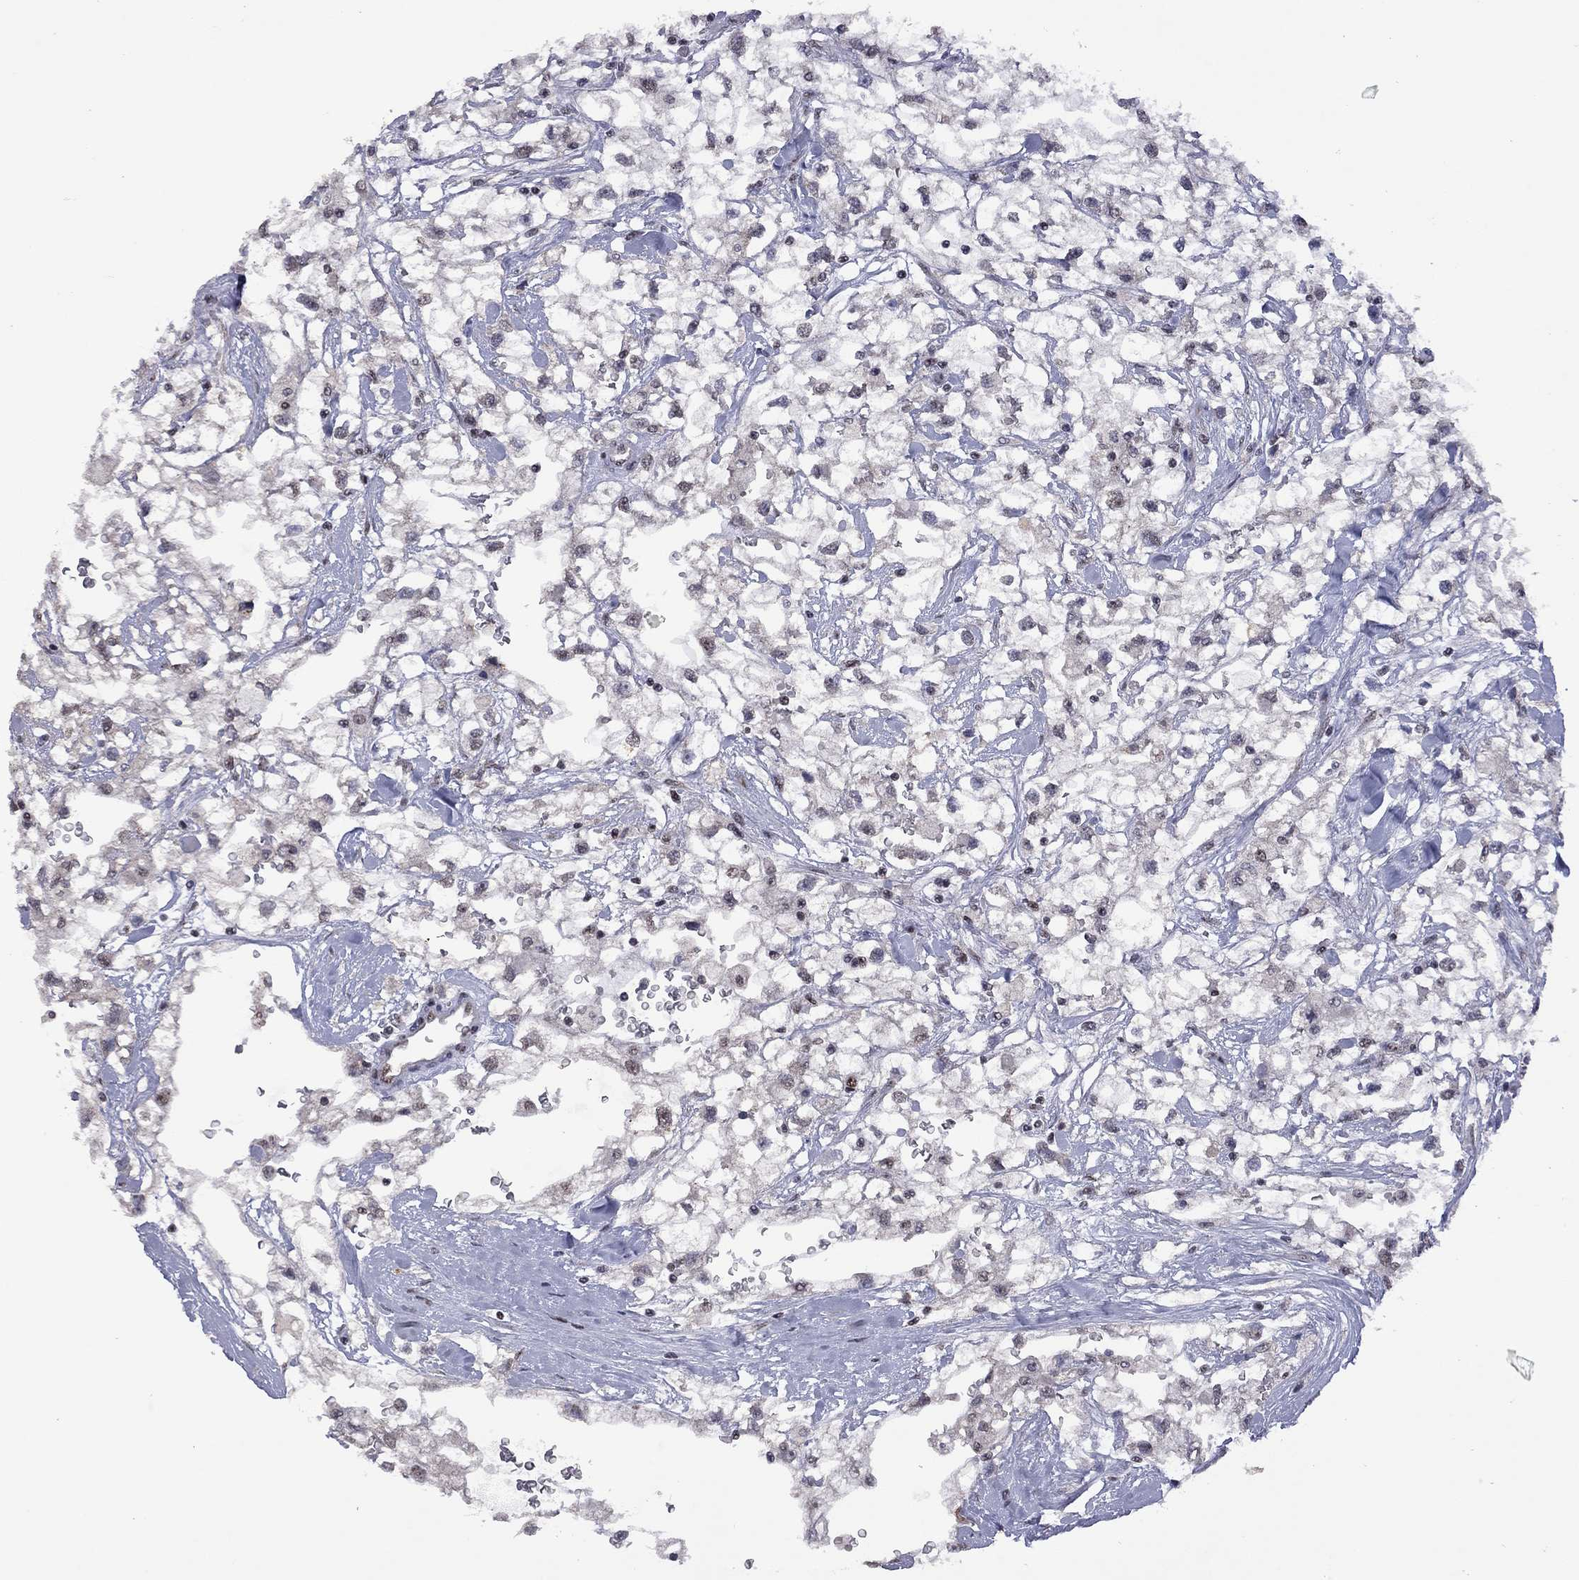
{"staining": {"intensity": "weak", "quantity": "<25%", "location": "nuclear"}, "tissue": "renal cancer", "cell_type": "Tumor cells", "image_type": "cancer", "snomed": [{"axis": "morphology", "description": "Adenocarcinoma, NOS"}, {"axis": "topography", "description": "Kidney"}], "caption": "DAB immunohistochemical staining of human adenocarcinoma (renal) exhibits no significant staining in tumor cells.", "gene": "SPOUT1", "patient": {"sex": "male", "age": 59}}